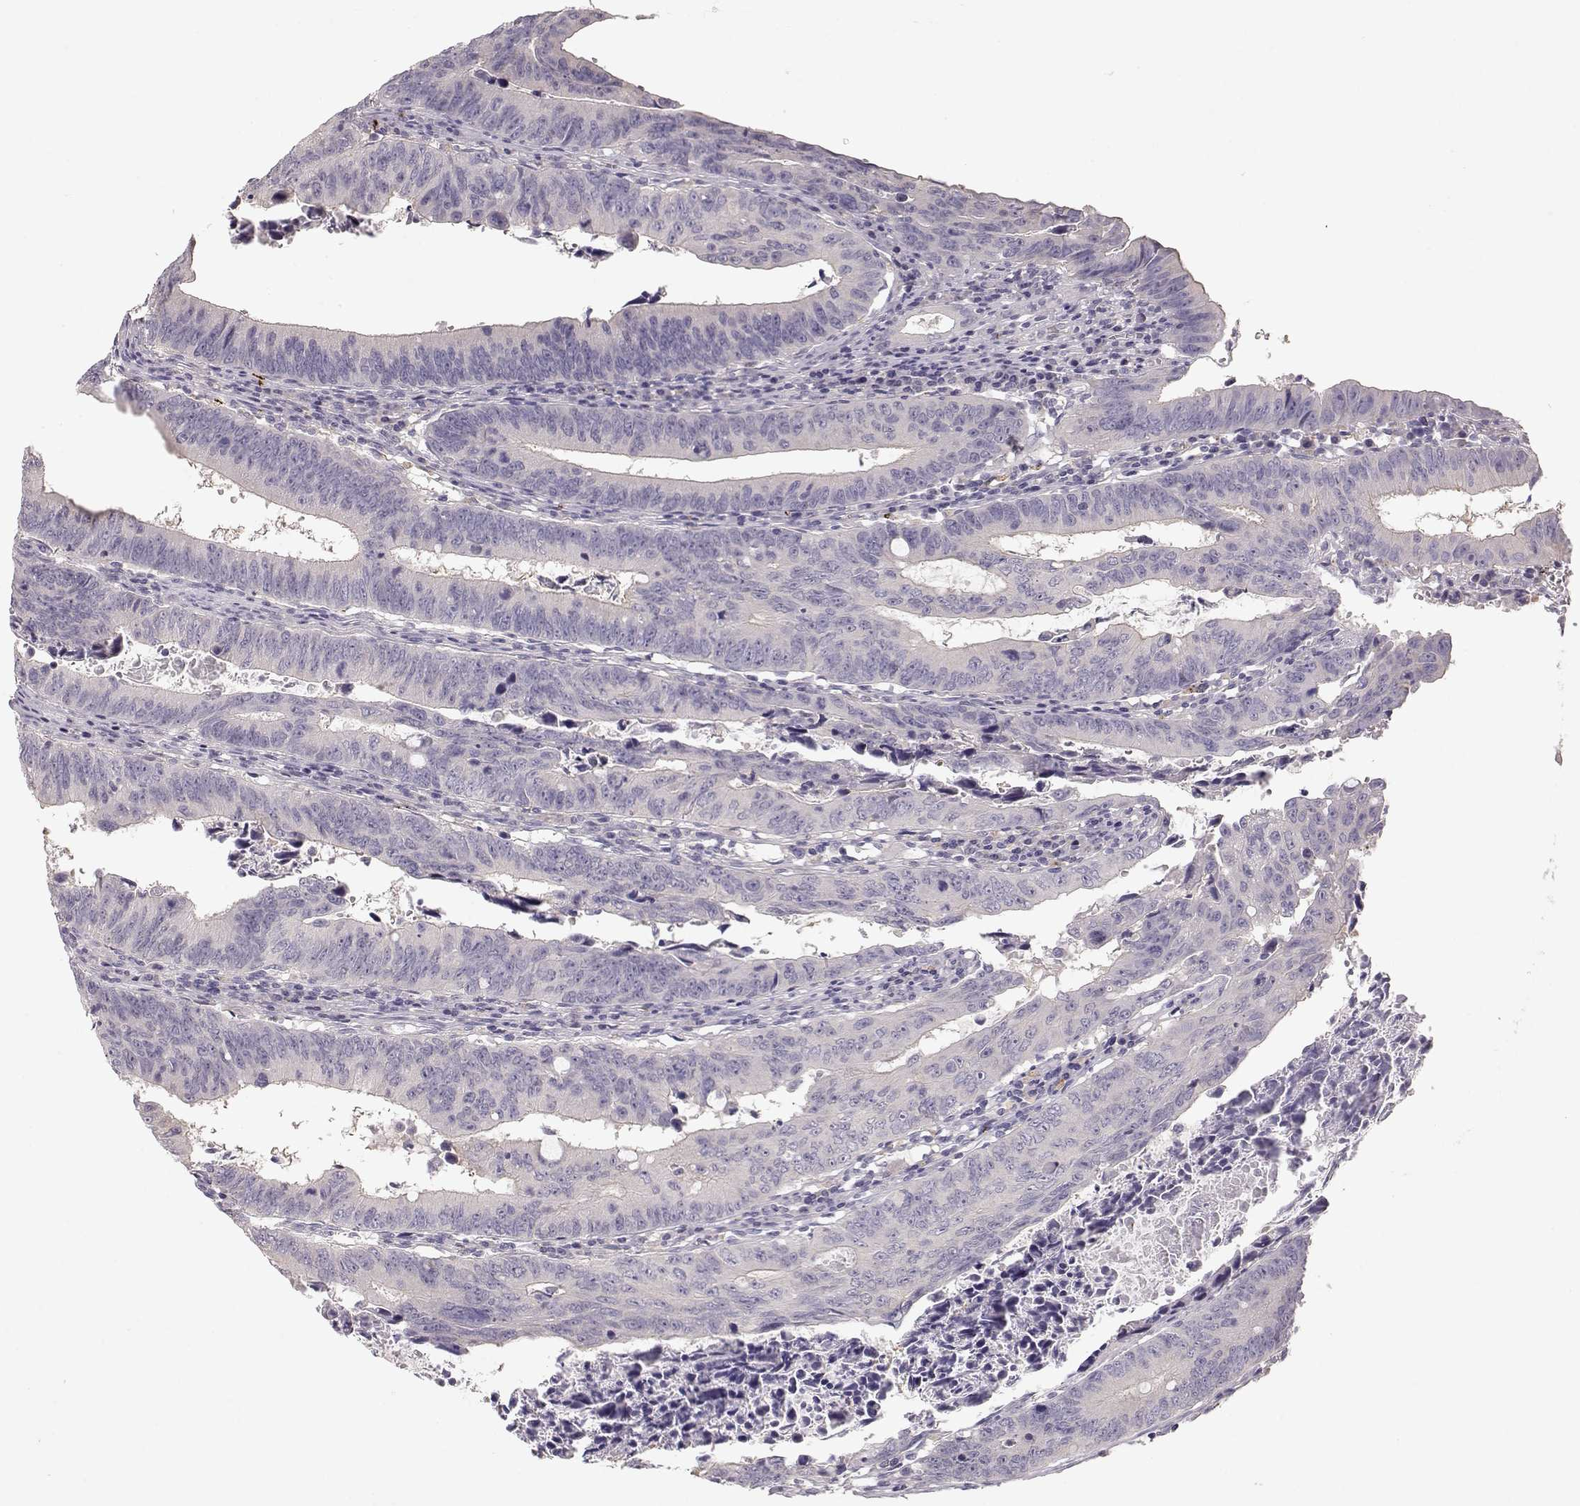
{"staining": {"intensity": "negative", "quantity": "none", "location": "none"}, "tissue": "colorectal cancer", "cell_type": "Tumor cells", "image_type": "cancer", "snomed": [{"axis": "morphology", "description": "Adenocarcinoma, NOS"}, {"axis": "topography", "description": "Colon"}], "caption": "Histopathology image shows no significant protein positivity in tumor cells of colorectal adenocarcinoma. (IHC, brightfield microscopy, high magnification).", "gene": "ARHGAP8", "patient": {"sex": "female", "age": 87}}